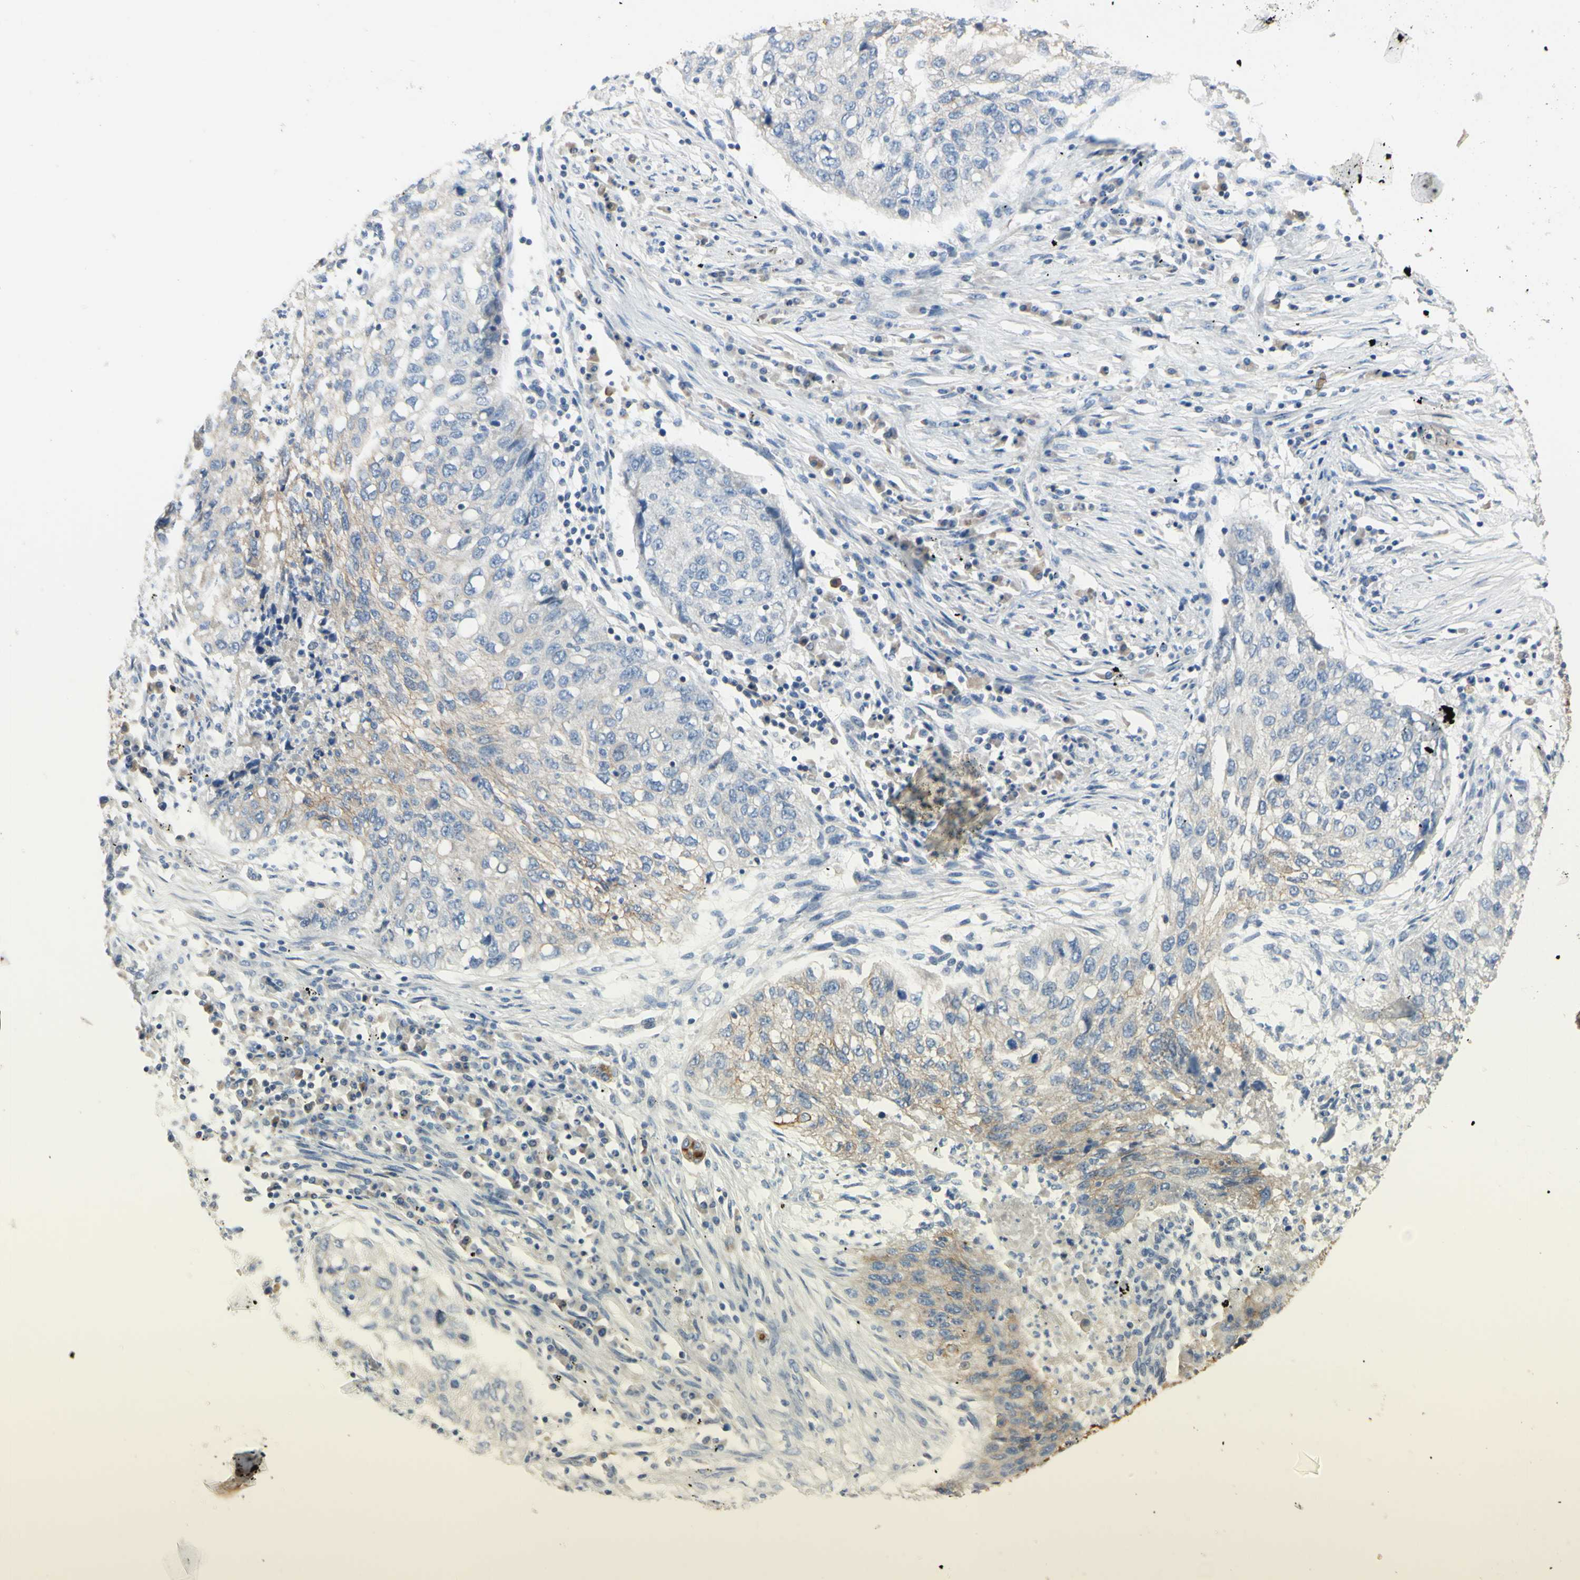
{"staining": {"intensity": "weak", "quantity": ">75%", "location": "cytoplasmic/membranous"}, "tissue": "lung cancer", "cell_type": "Tumor cells", "image_type": "cancer", "snomed": [{"axis": "morphology", "description": "Squamous cell carcinoma, NOS"}, {"axis": "topography", "description": "Lung"}], "caption": "Immunohistochemistry (IHC) (DAB (3,3'-diaminobenzidine)) staining of squamous cell carcinoma (lung) shows weak cytoplasmic/membranous protein staining in about >75% of tumor cells. The protein is shown in brown color, while the nuclei are stained blue.", "gene": "MUC1", "patient": {"sex": "female", "age": 63}}